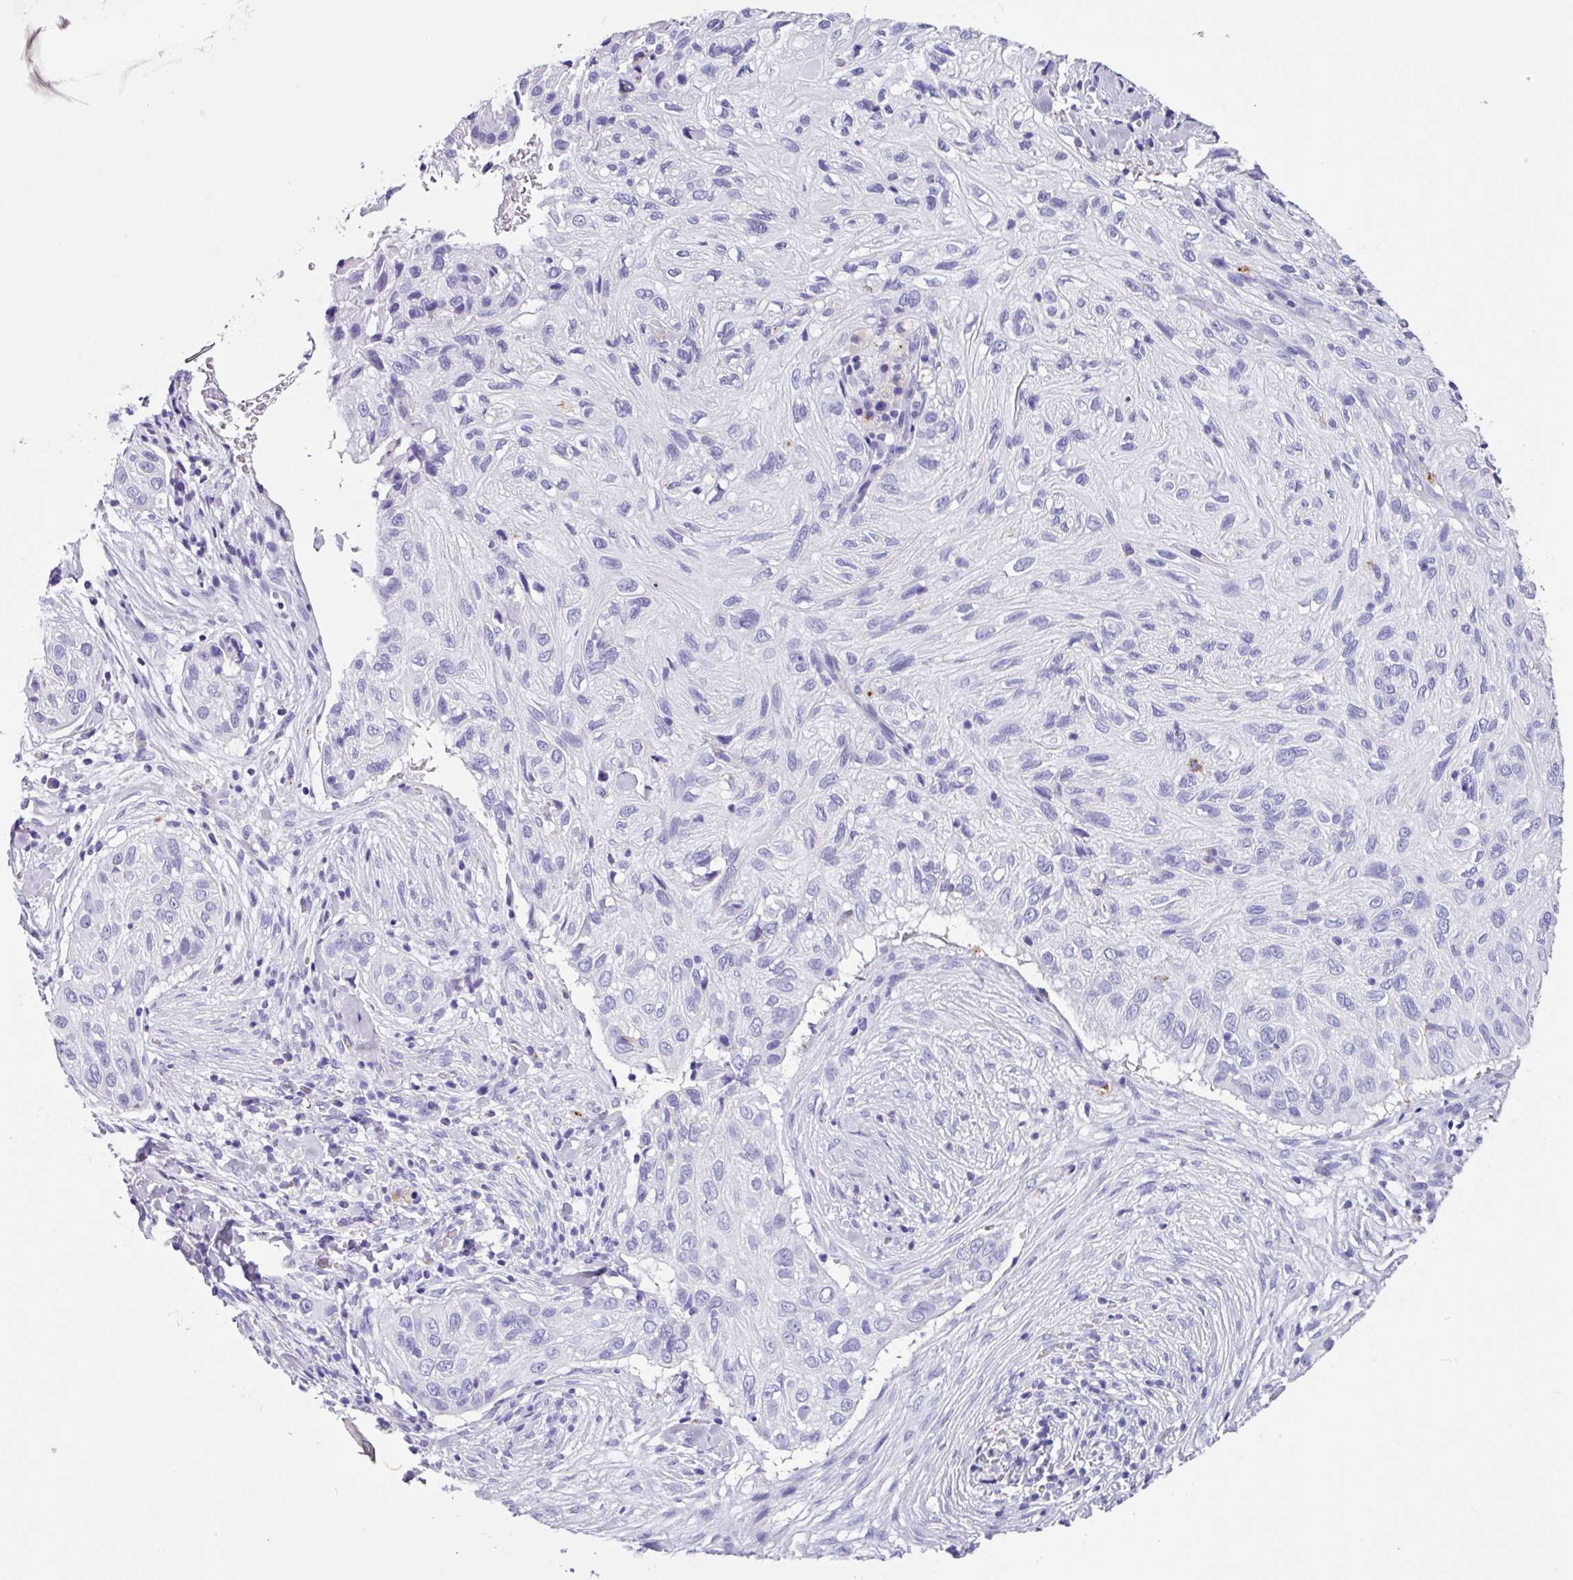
{"staining": {"intensity": "negative", "quantity": "none", "location": "none"}, "tissue": "skin cancer", "cell_type": "Tumor cells", "image_type": "cancer", "snomed": [{"axis": "morphology", "description": "Squamous cell carcinoma, NOS"}, {"axis": "topography", "description": "Skin"}], "caption": "DAB (3,3'-diaminobenzidine) immunohistochemical staining of human squamous cell carcinoma (skin) exhibits no significant staining in tumor cells.", "gene": "ZG16", "patient": {"sex": "male", "age": 82}}